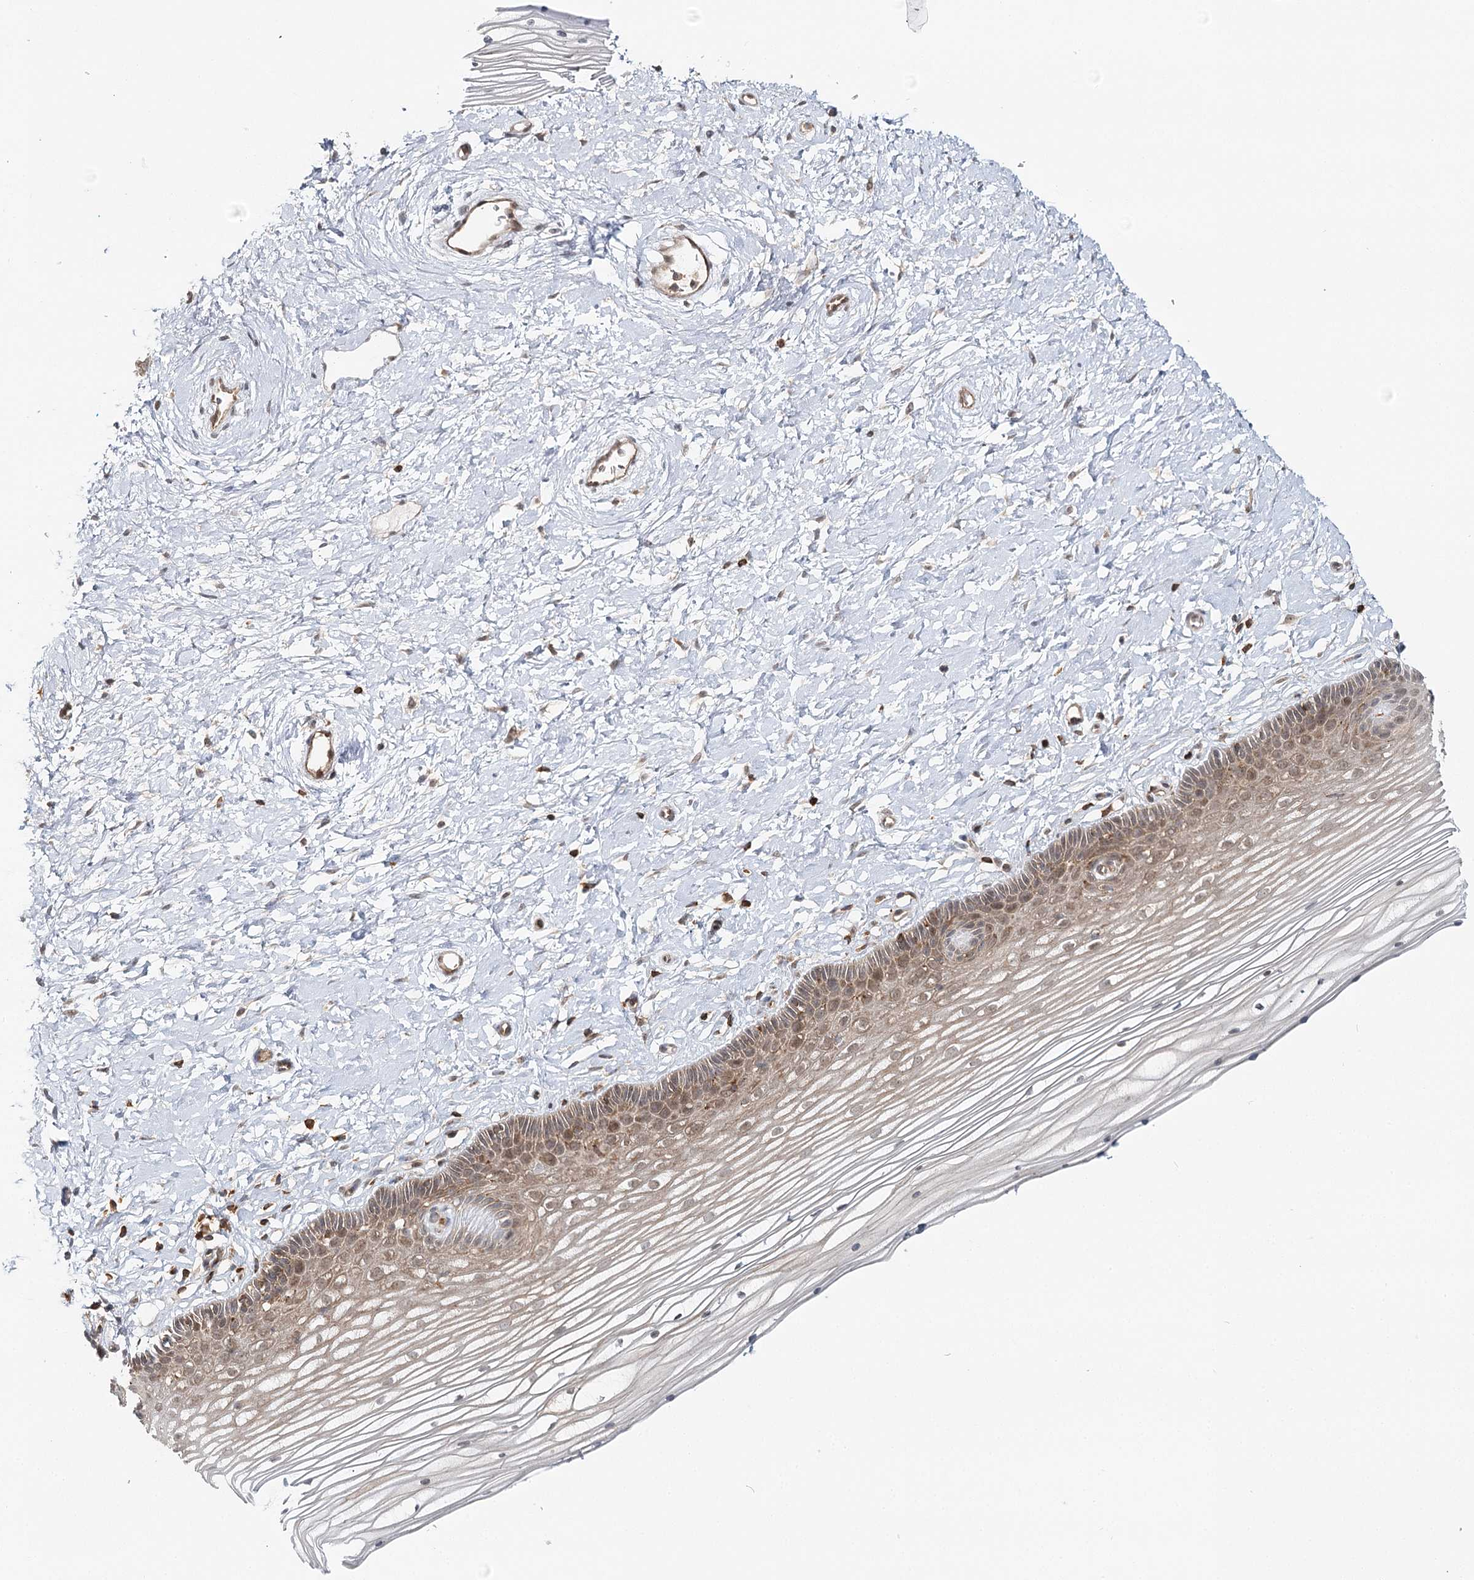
{"staining": {"intensity": "moderate", "quantity": ">75%", "location": "cytoplasmic/membranous,nuclear"}, "tissue": "vagina", "cell_type": "Squamous epithelial cells", "image_type": "normal", "snomed": [{"axis": "morphology", "description": "Normal tissue, NOS"}, {"axis": "topography", "description": "Vagina"}, {"axis": "topography", "description": "Cervix"}], "caption": "IHC of normal human vagina reveals medium levels of moderate cytoplasmic/membranous,nuclear staining in about >75% of squamous epithelial cells. (IHC, brightfield microscopy, high magnification).", "gene": "FAM120B", "patient": {"sex": "female", "age": 40}}